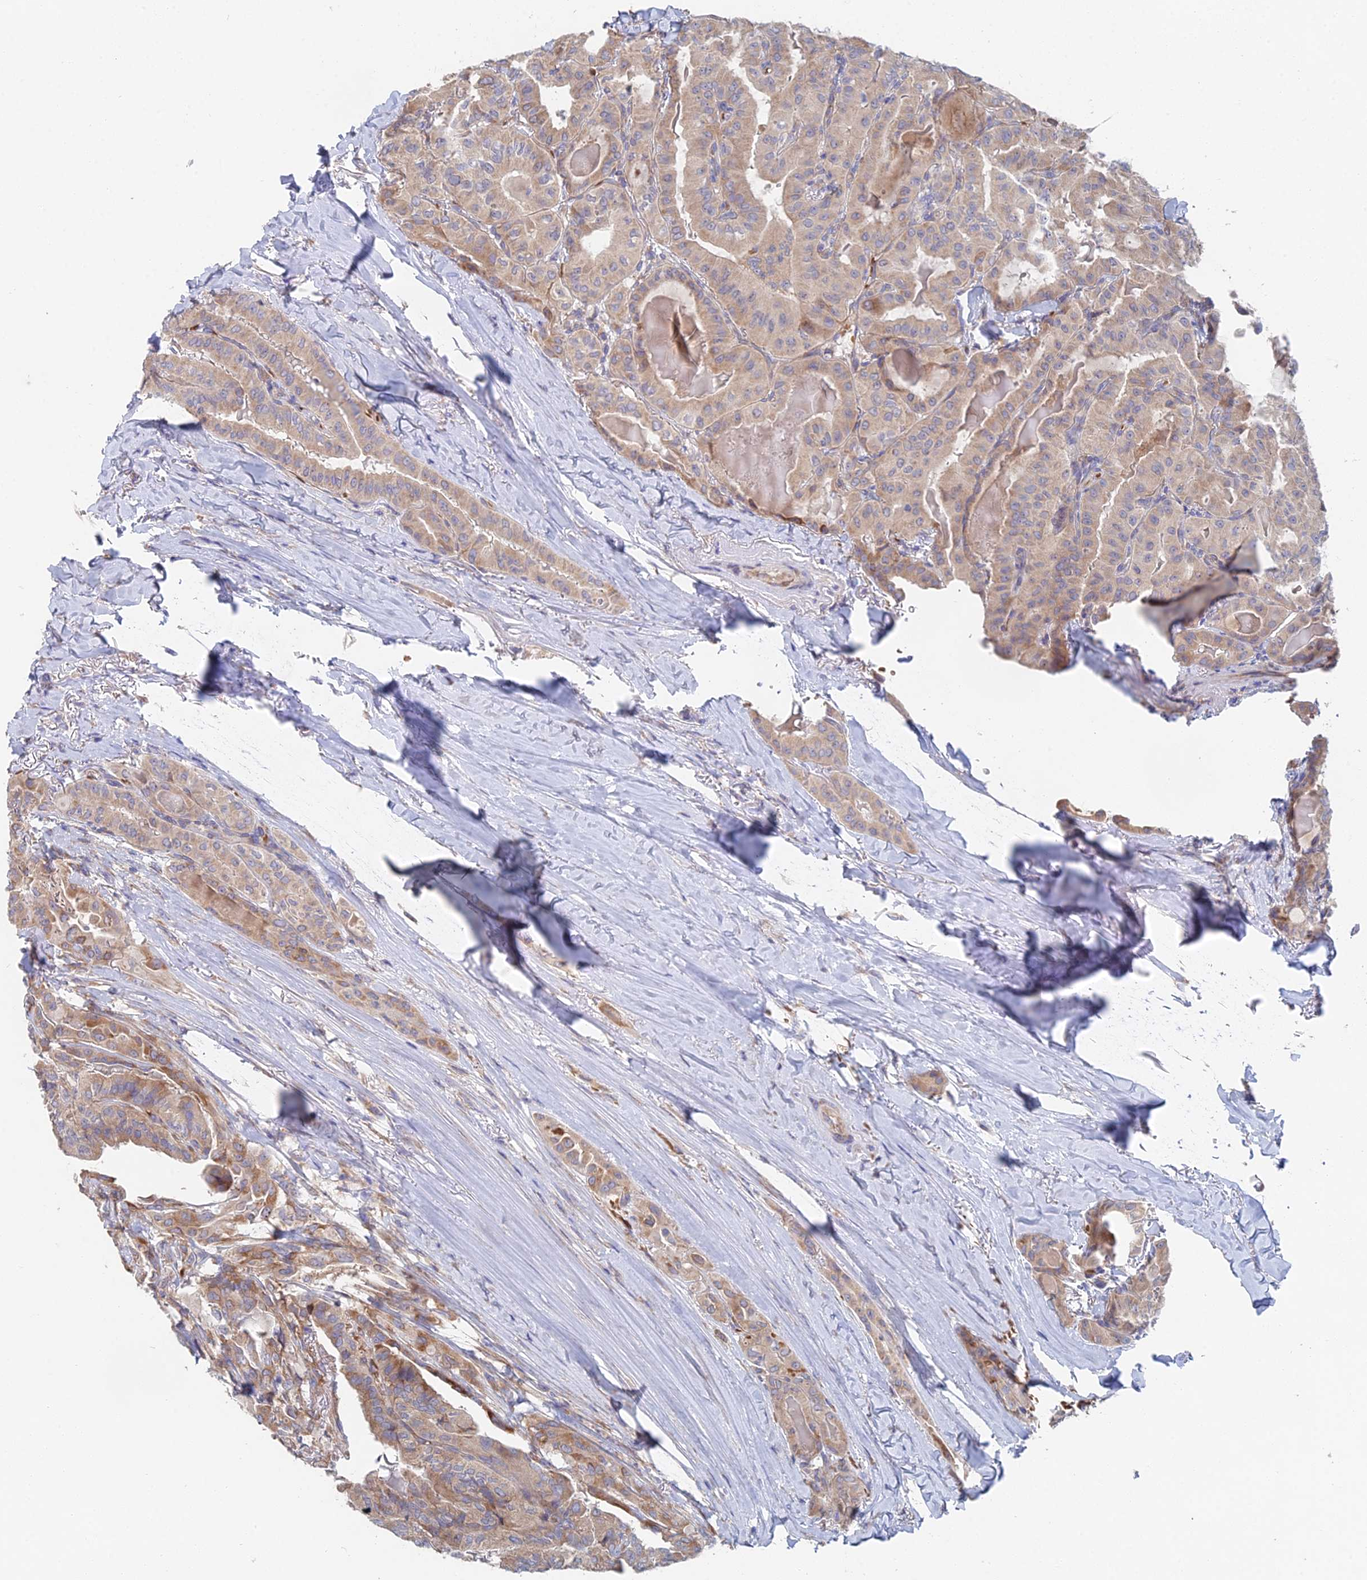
{"staining": {"intensity": "weak", "quantity": ">75%", "location": "cytoplasmic/membranous"}, "tissue": "thyroid cancer", "cell_type": "Tumor cells", "image_type": "cancer", "snomed": [{"axis": "morphology", "description": "Papillary adenocarcinoma, NOS"}, {"axis": "topography", "description": "Thyroid gland"}], "caption": "This image demonstrates immunohistochemistry staining of human thyroid papillary adenocarcinoma, with low weak cytoplasmic/membranous staining in approximately >75% of tumor cells.", "gene": "ELOF1", "patient": {"sex": "female", "age": 68}}